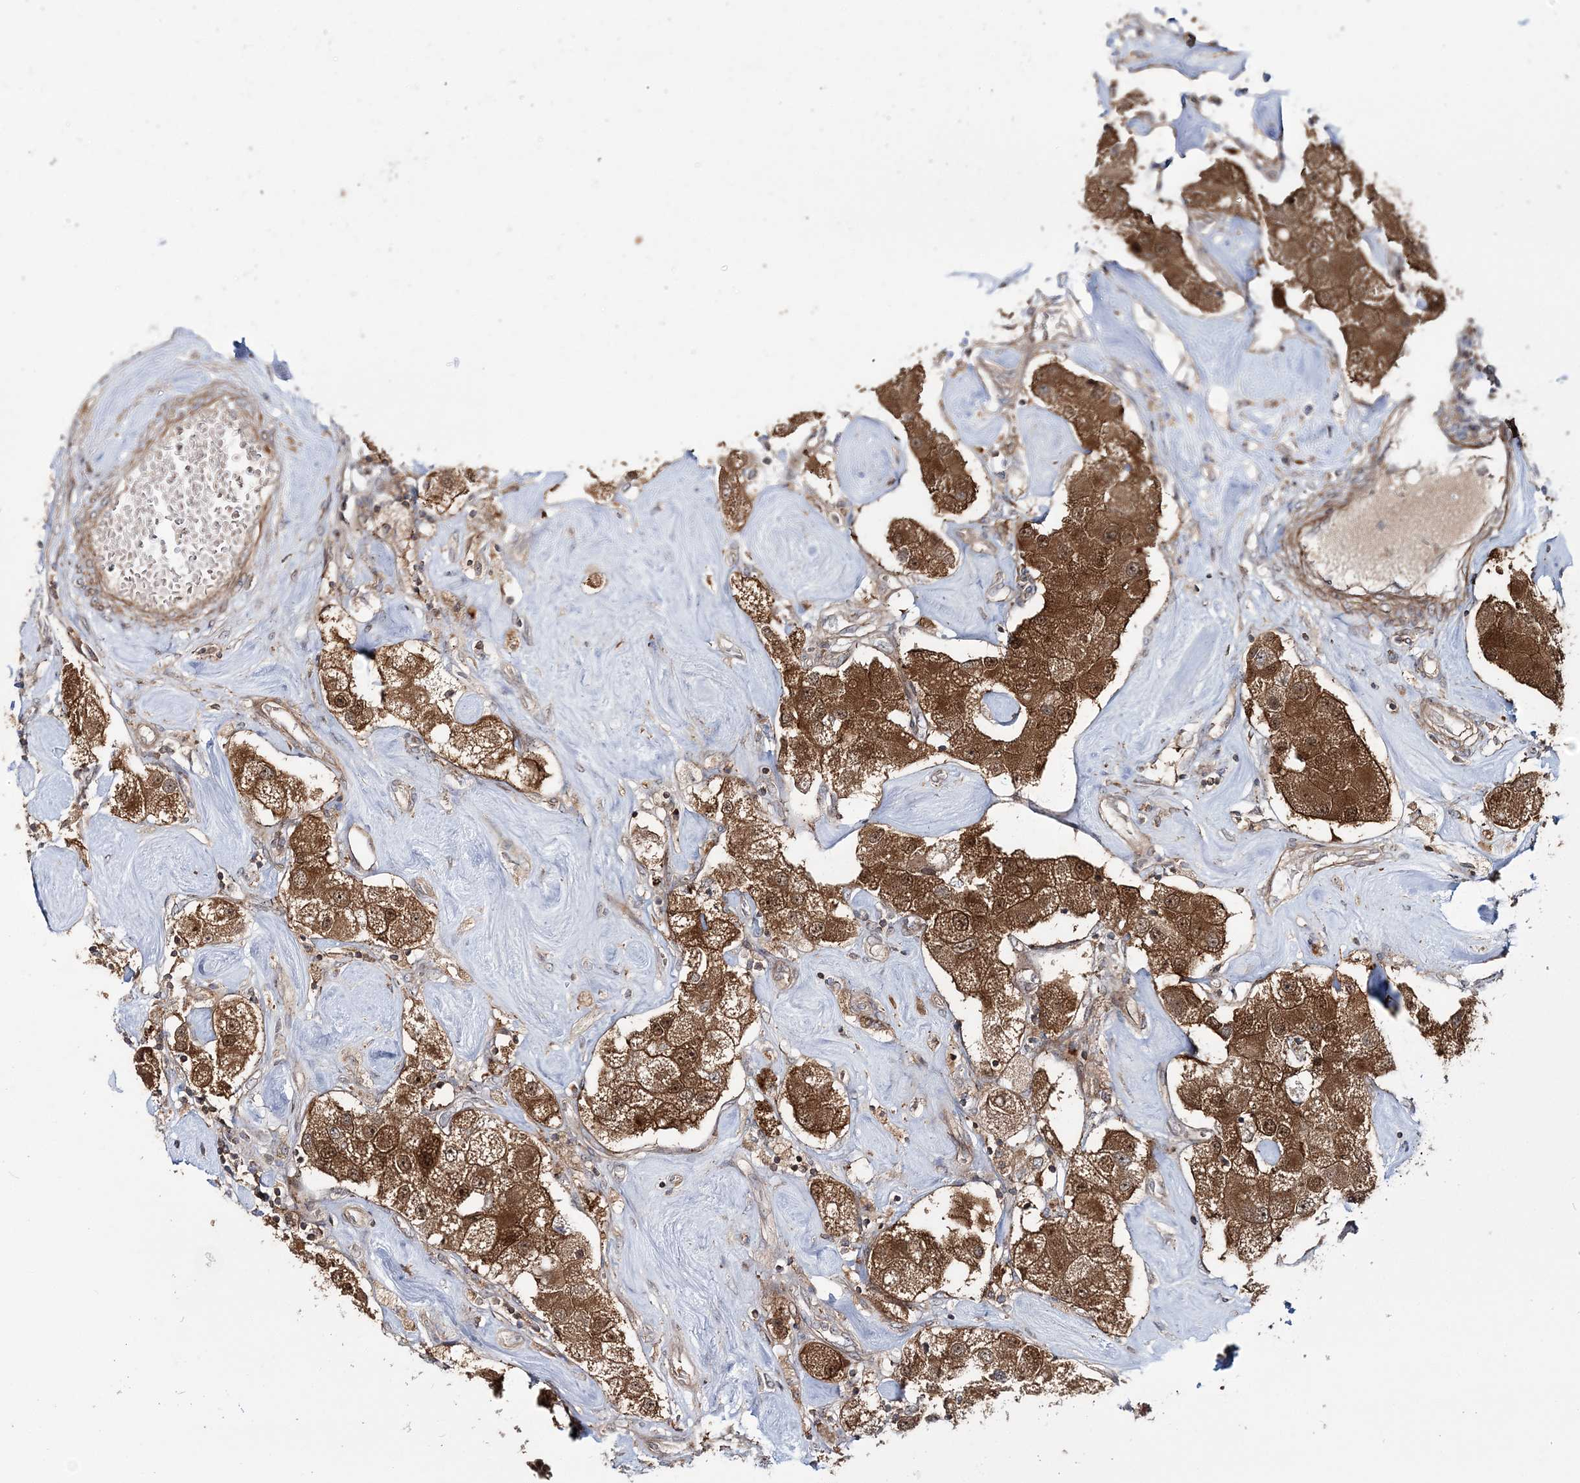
{"staining": {"intensity": "strong", "quantity": ">75%", "location": "cytoplasmic/membranous"}, "tissue": "carcinoid", "cell_type": "Tumor cells", "image_type": "cancer", "snomed": [{"axis": "morphology", "description": "Carcinoid, malignant, NOS"}, {"axis": "topography", "description": "Pancreas"}], "caption": "Brown immunohistochemical staining in carcinoid displays strong cytoplasmic/membranous positivity in approximately >75% of tumor cells.", "gene": "MOCS2", "patient": {"sex": "male", "age": 41}}